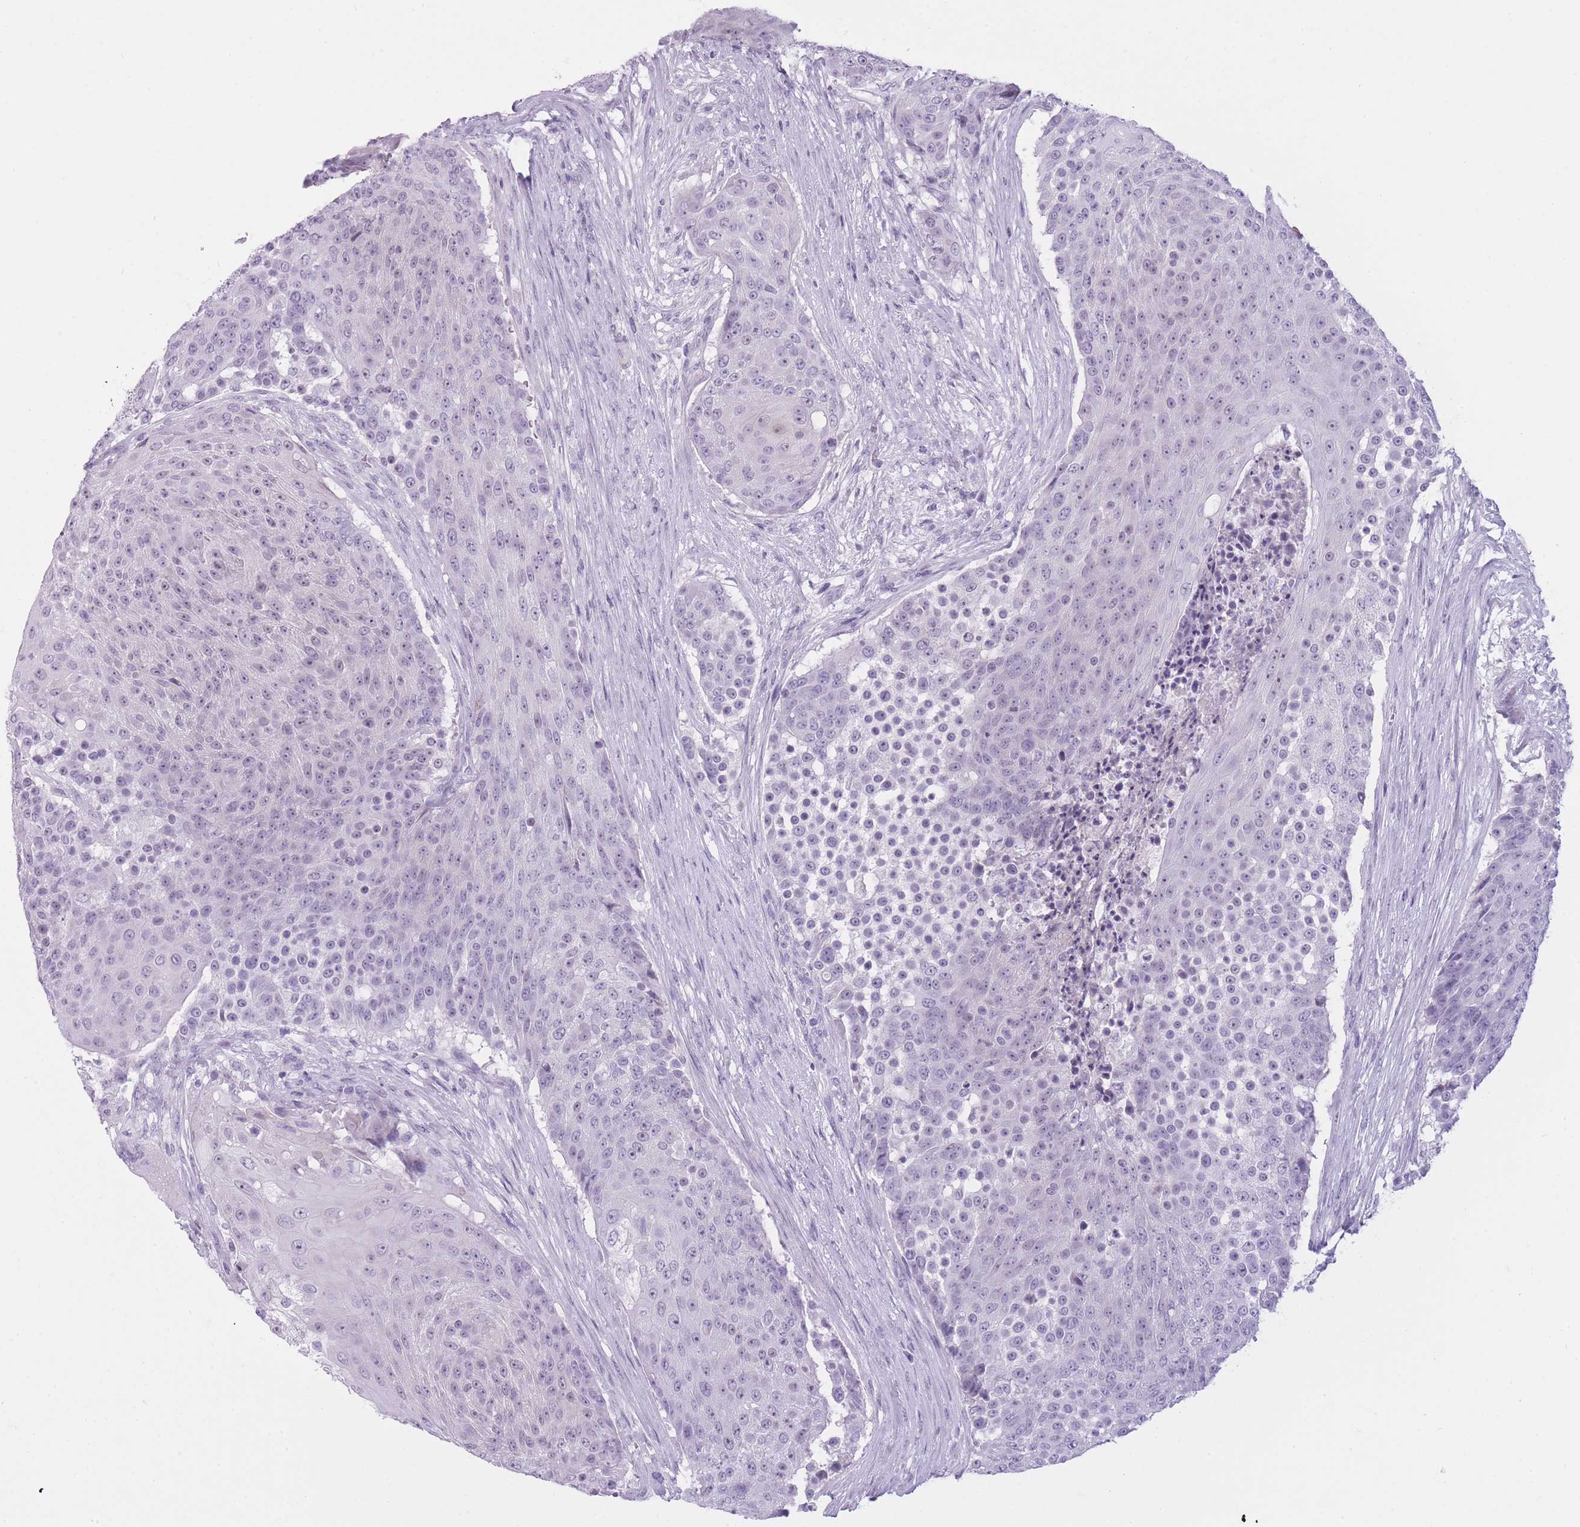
{"staining": {"intensity": "negative", "quantity": "none", "location": "none"}, "tissue": "urothelial cancer", "cell_type": "Tumor cells", "image_type": "cancer", "snomed": [{"axis": "morphology", "description": "Urothelial carcinoma, High grade"}, {"axis": "topography", "description": "Urinary bladder"}], "caption": "Immunohistochemistry micrograph of neoplastic tissue: urothelial cancer stained with DAB demonstrates no significant protein expression in tumor cells. Brightfield microscopy of immunohistochemistry (IHC) stained with DAB (3,3'-diaminobenzidine) (brown) and hematoxylin (blue), captured at high magnification.", "gene": "GOLGA6D", "patient": {"sex": "female", "age": 63}}